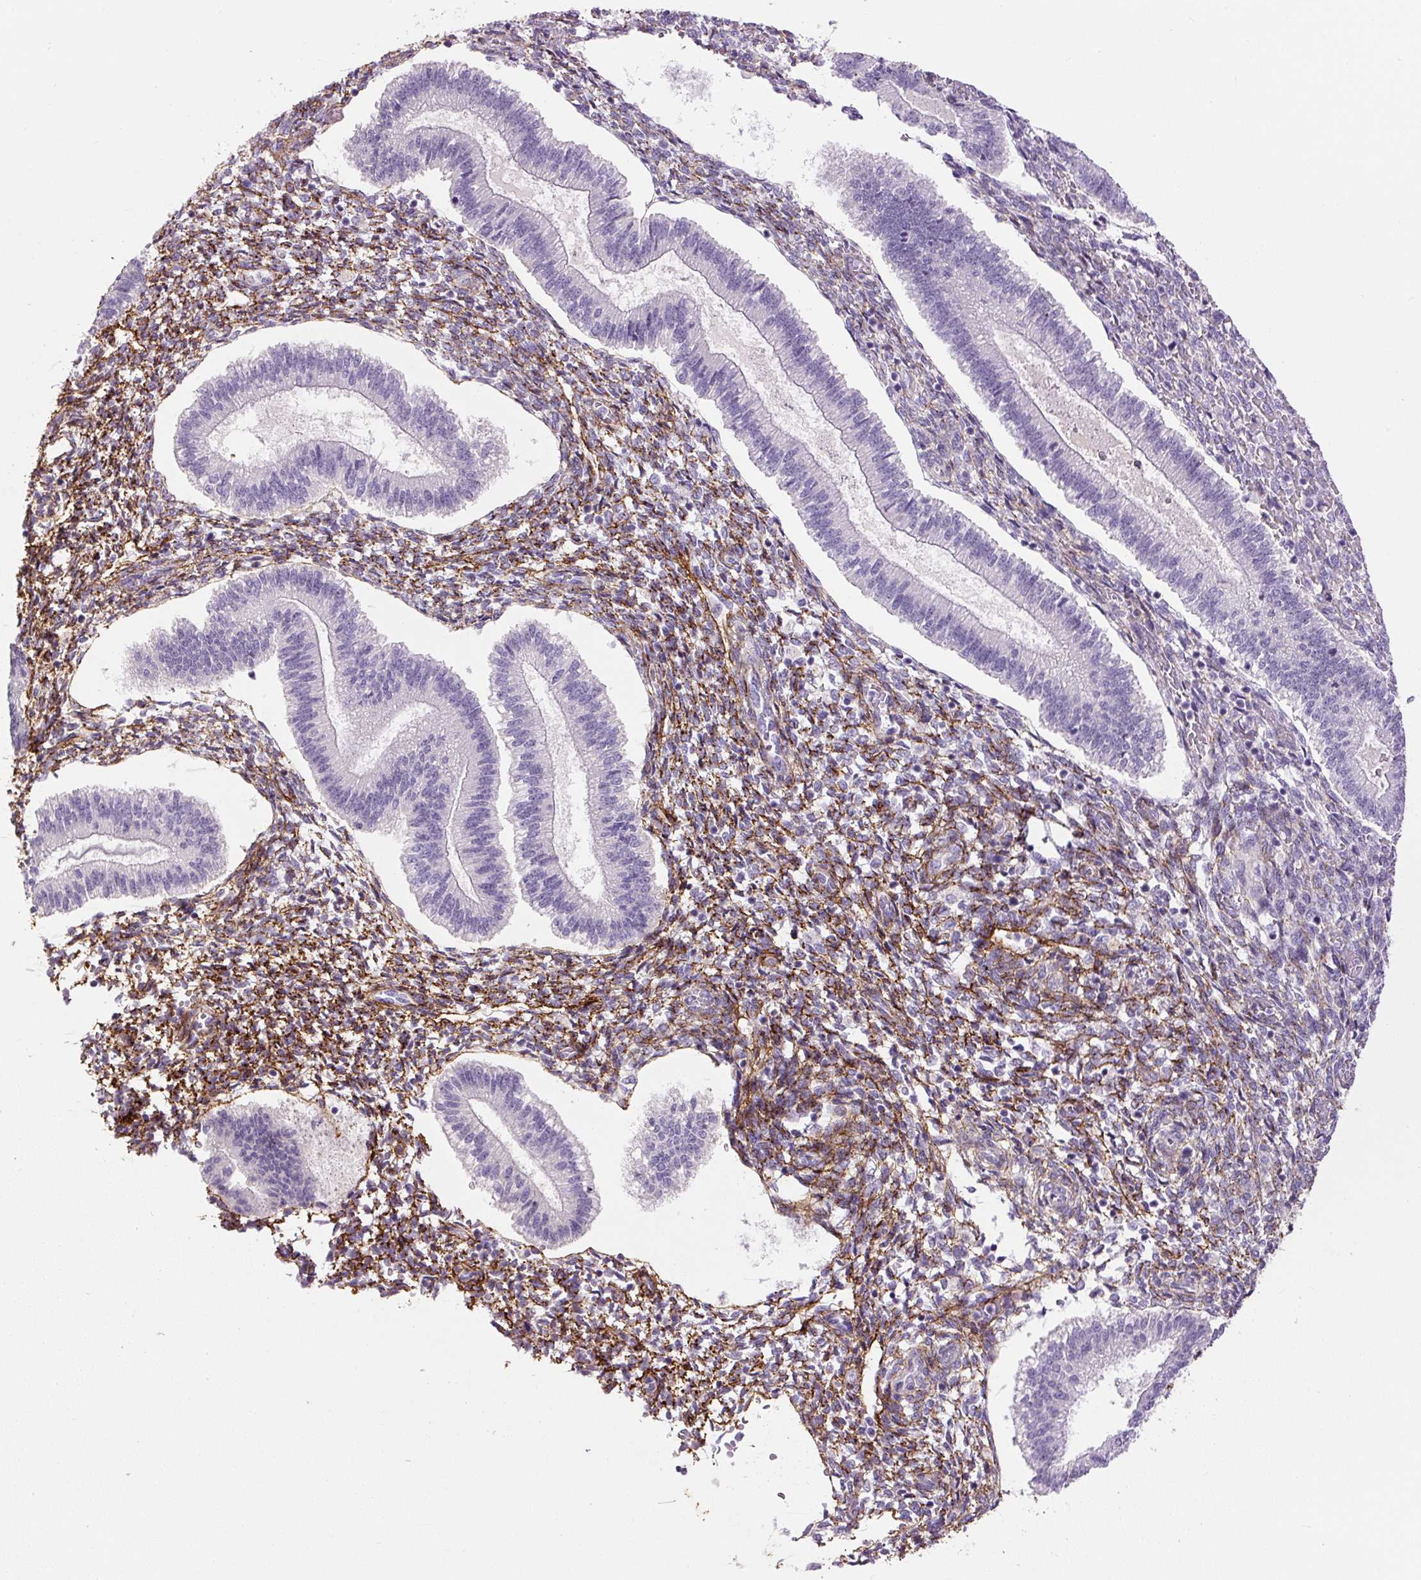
{"staining": {"intensity": "strong", "quantity": "25%-75%", "location": "cytoplasmic/membranous"}, "tissue": "endometrium", "cell_type": "Cells in endometrial stroma", "image_type": "normal", "snomed": [{"axis": "morphology", "description": "Normal tissue, NOS"}, {"axis": "topography", "description": "Endometrium"}], "caption": "Cells in endometrial stroma show strong cytoplasmic/membranous positivity in approximately 25%-75% of cells in normal endometrium. (IHC, brightfield microscopy, high magnification).", "gene": "FBN1", "patient": {"sex": "female", "age": 25}}